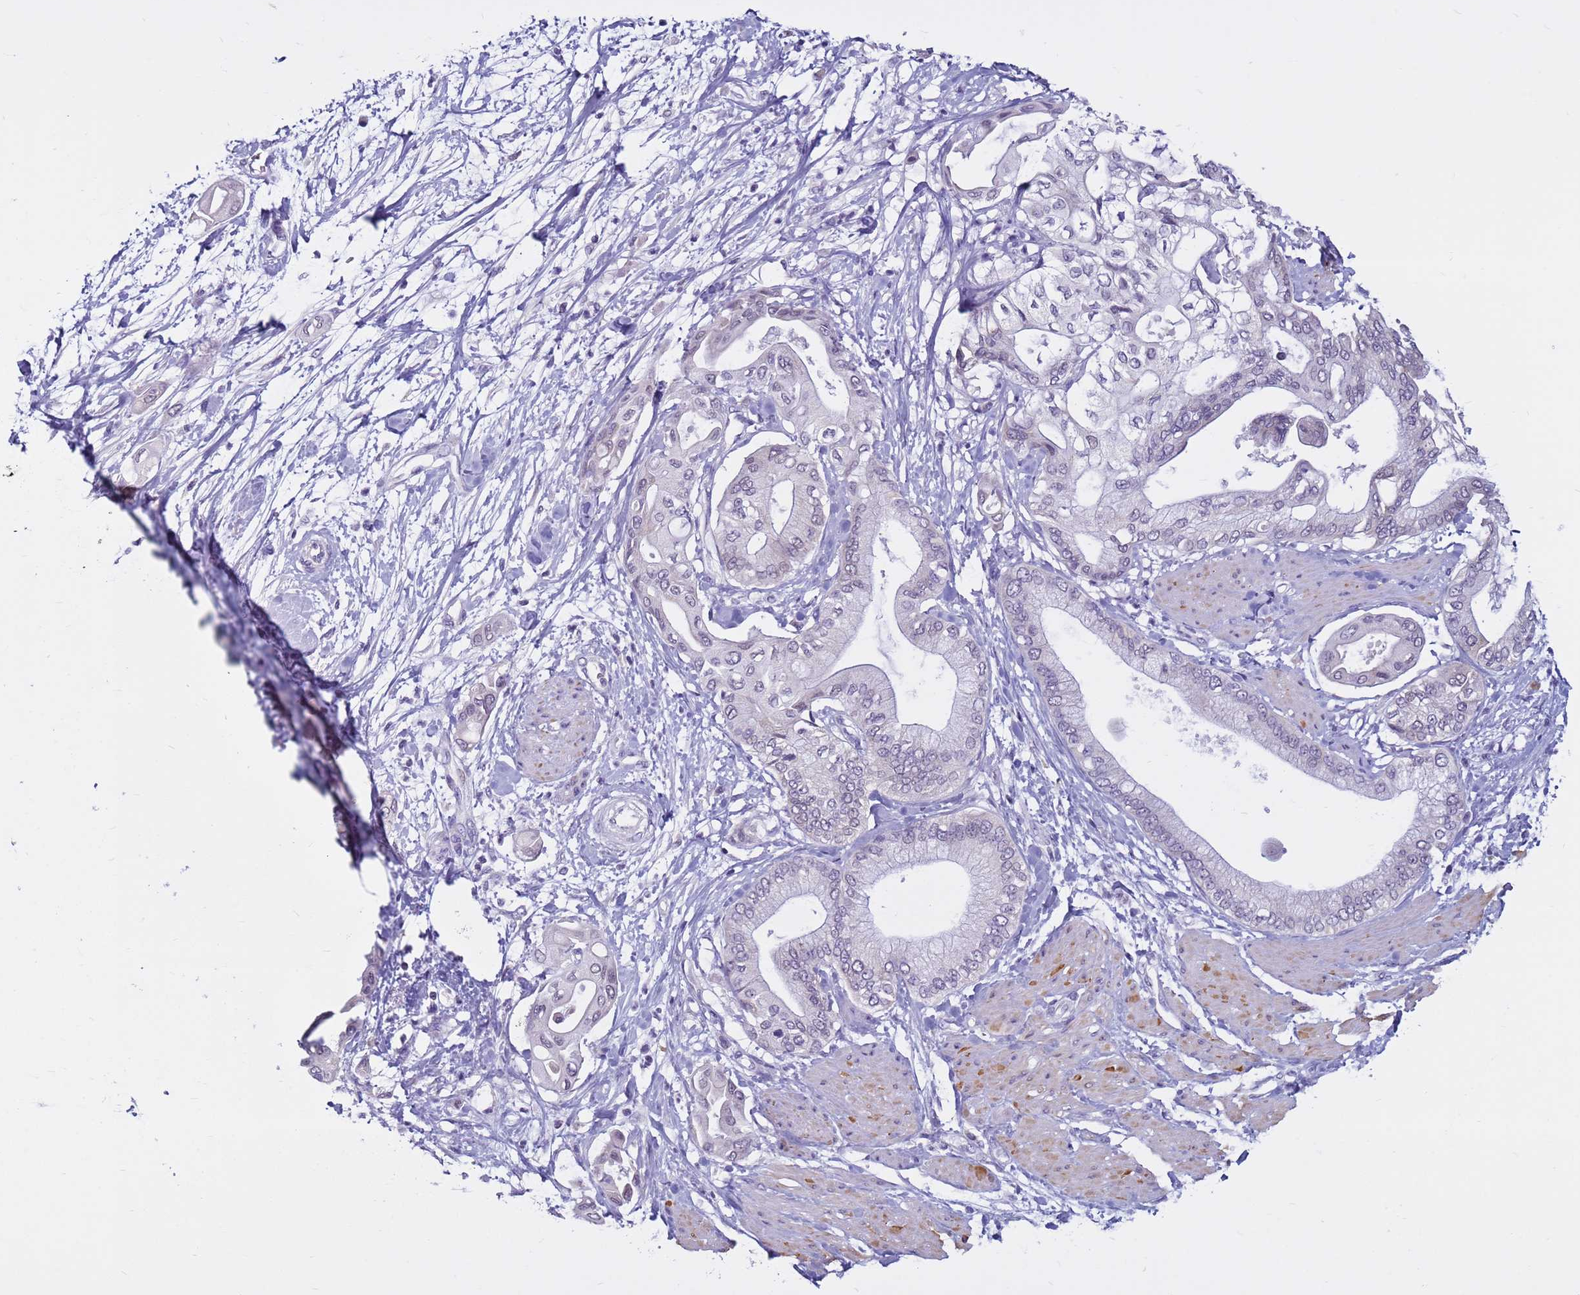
{"staining": {"intensity": "negative", "quantity": "none", "location": "none"}, "tissue": "pancreatic cancer", "cell_type": "Tumor cells", "image_type": "cancer", "snomed": [{"axis": "morphology", "description": "Adenocarcinoma, NOS"}, {"axis": "morphology", "description": "Adenocarcinoma, metastatic, NOS"}, {"axis": "topography", "description": "Lymph node"}, {"axis": "topography", "description": "Pancreas"}, {"axis": "topography", "description": "Duodenum"}], "caption": "High power microscopy photomicrograph of an immunohistochemistry photomicrograph of pancreatic cancer (adenocarcinoma), revealing no significant expression in tumor cells. Brightfield microscopy of IHC stained with DAB (brown) and hematoxylin (blue), captured at high magnification.", "gene": "CDK2AP2", "patient": {"sex": "female", "age": 64}}